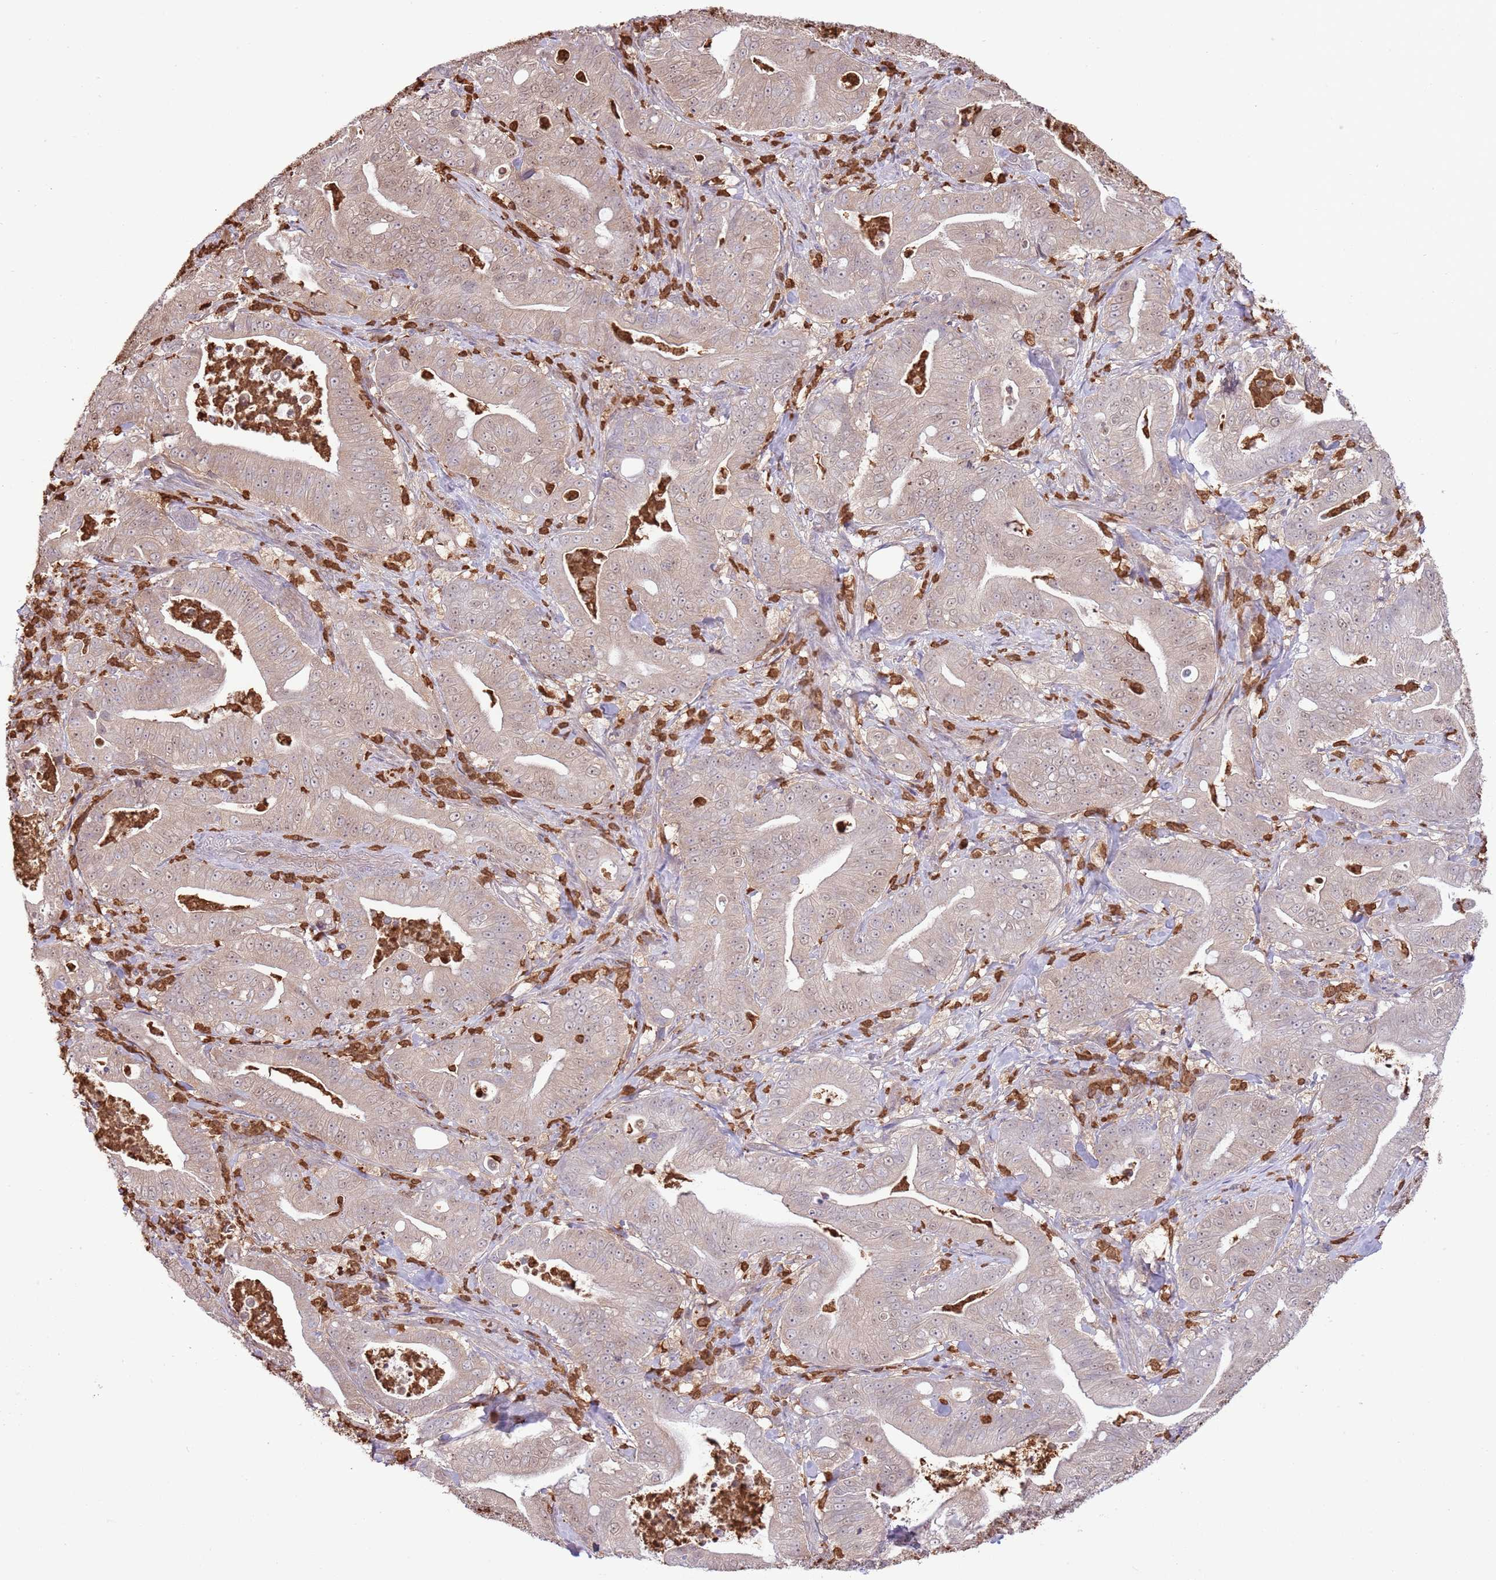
{"staining": {"intensity": "weak", "quantity": "25%-75%", "location": "cytoplasmic/membranous,nuclear"}, "tissue": "pancreatic cancer", "cell_type": "Tumor cells", "image_type": "cancer", "snomed": [{"axis": "morphology", "description": "Adenocarcinoma, NOS"}, {"axis": "topography", "description": "Pancreas"}], "caption": "The micrograph reveals a brown stain indicating the presence of a protein in the cytoplasmic/membranous and nuclear of tumor cells in pancreatic cancer. Nuclei are stained in blue.", "gene": "AMIGO1", "patient": {"sex": "male", "age": 71}}